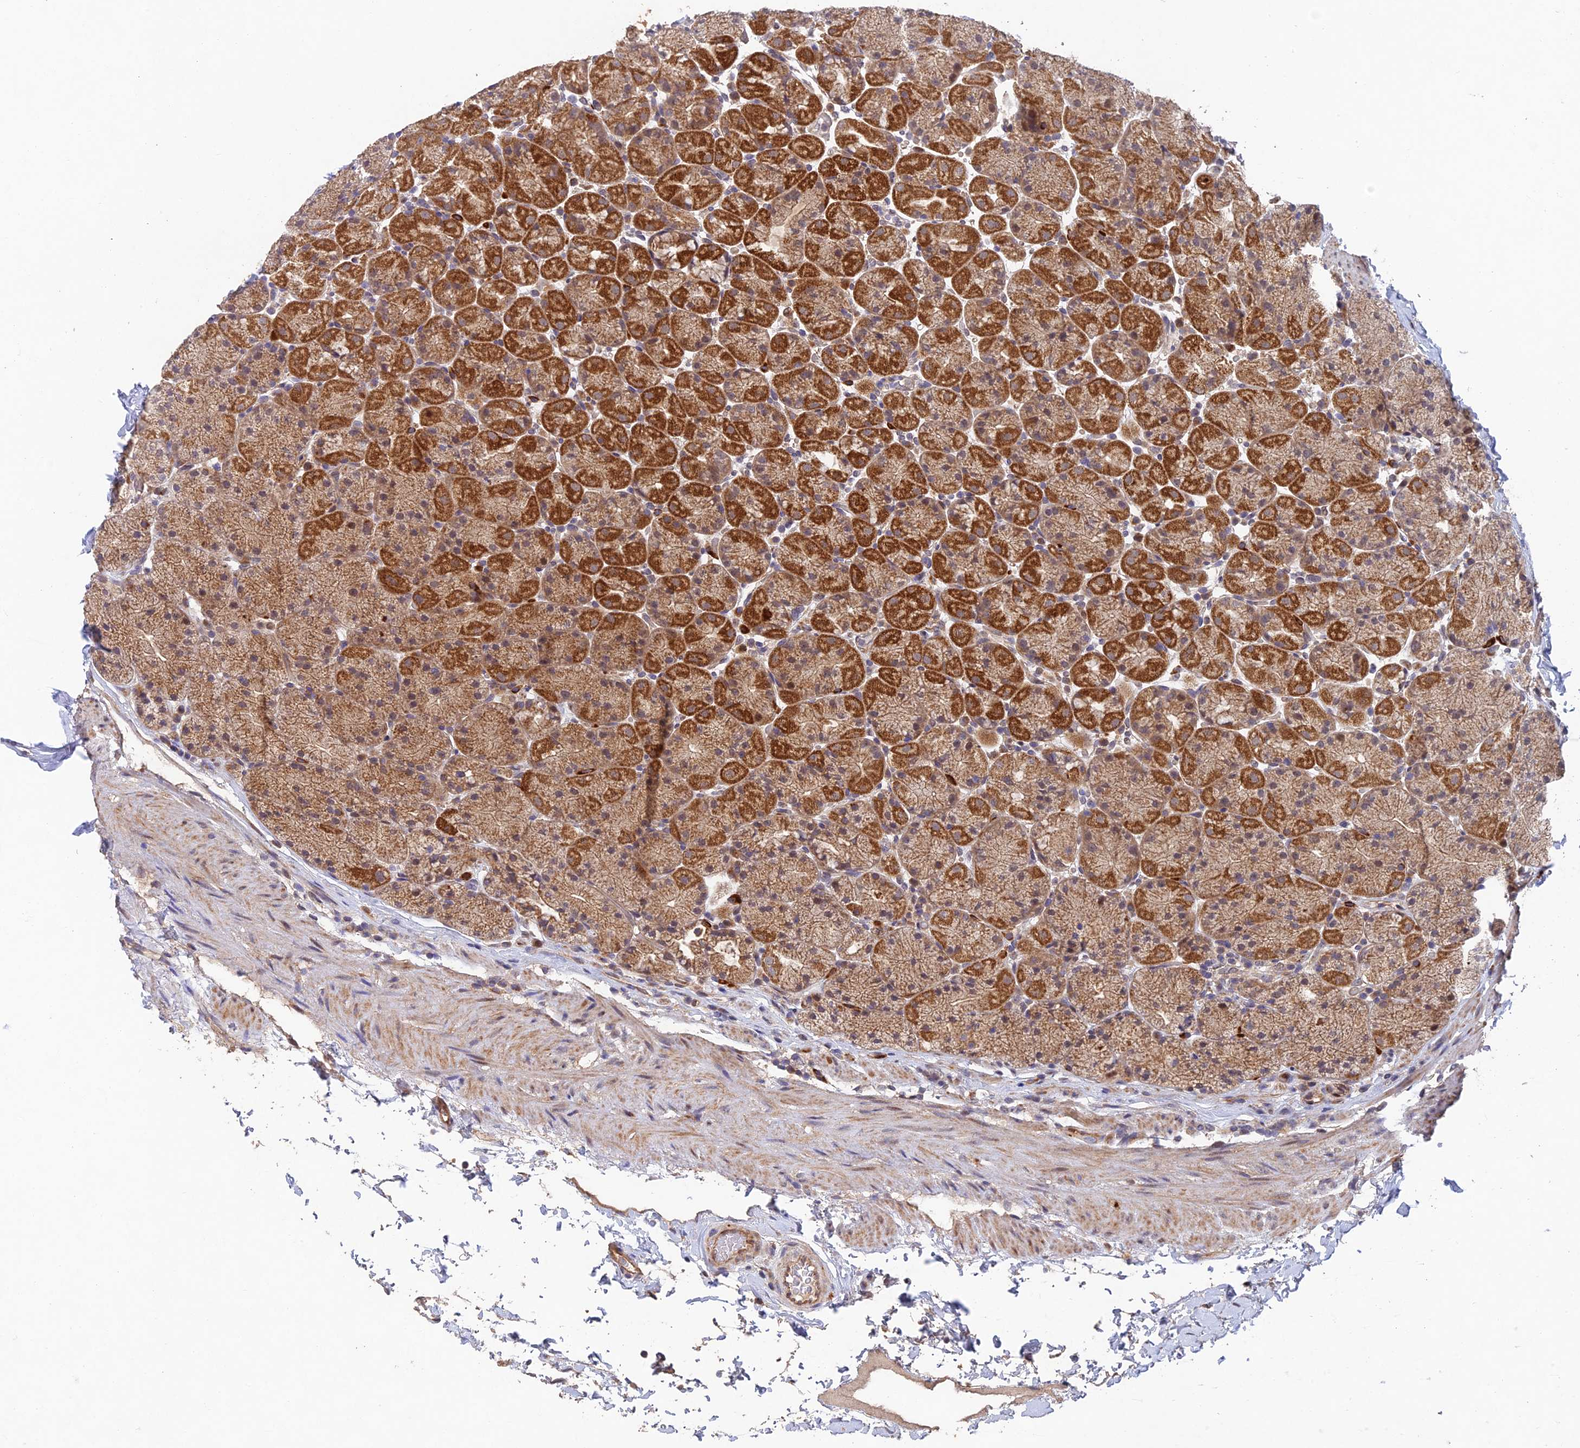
{"staining": {"intensity": "strong", "quantity": ">75%", "location": "cytoplasmic/membranous"}, "tissue": "stomach", "cell_type": "Glandular cells", "image_type": "normal", "snomed": [{"axis": "morphology", "description": "Normal tissue, NOS"}, {"axis": "topography", "description": "Stomach, upper"}, {"axis": "topography", "description": "Stomach, lower"}], "caption": "Protein analysis of normal stomach demonstrates strong cytoplasmic/membranous expression in about >75% of glandular cells.", "gene": "NSMCE1", "patient": {"sex": "male", "age": 67}}